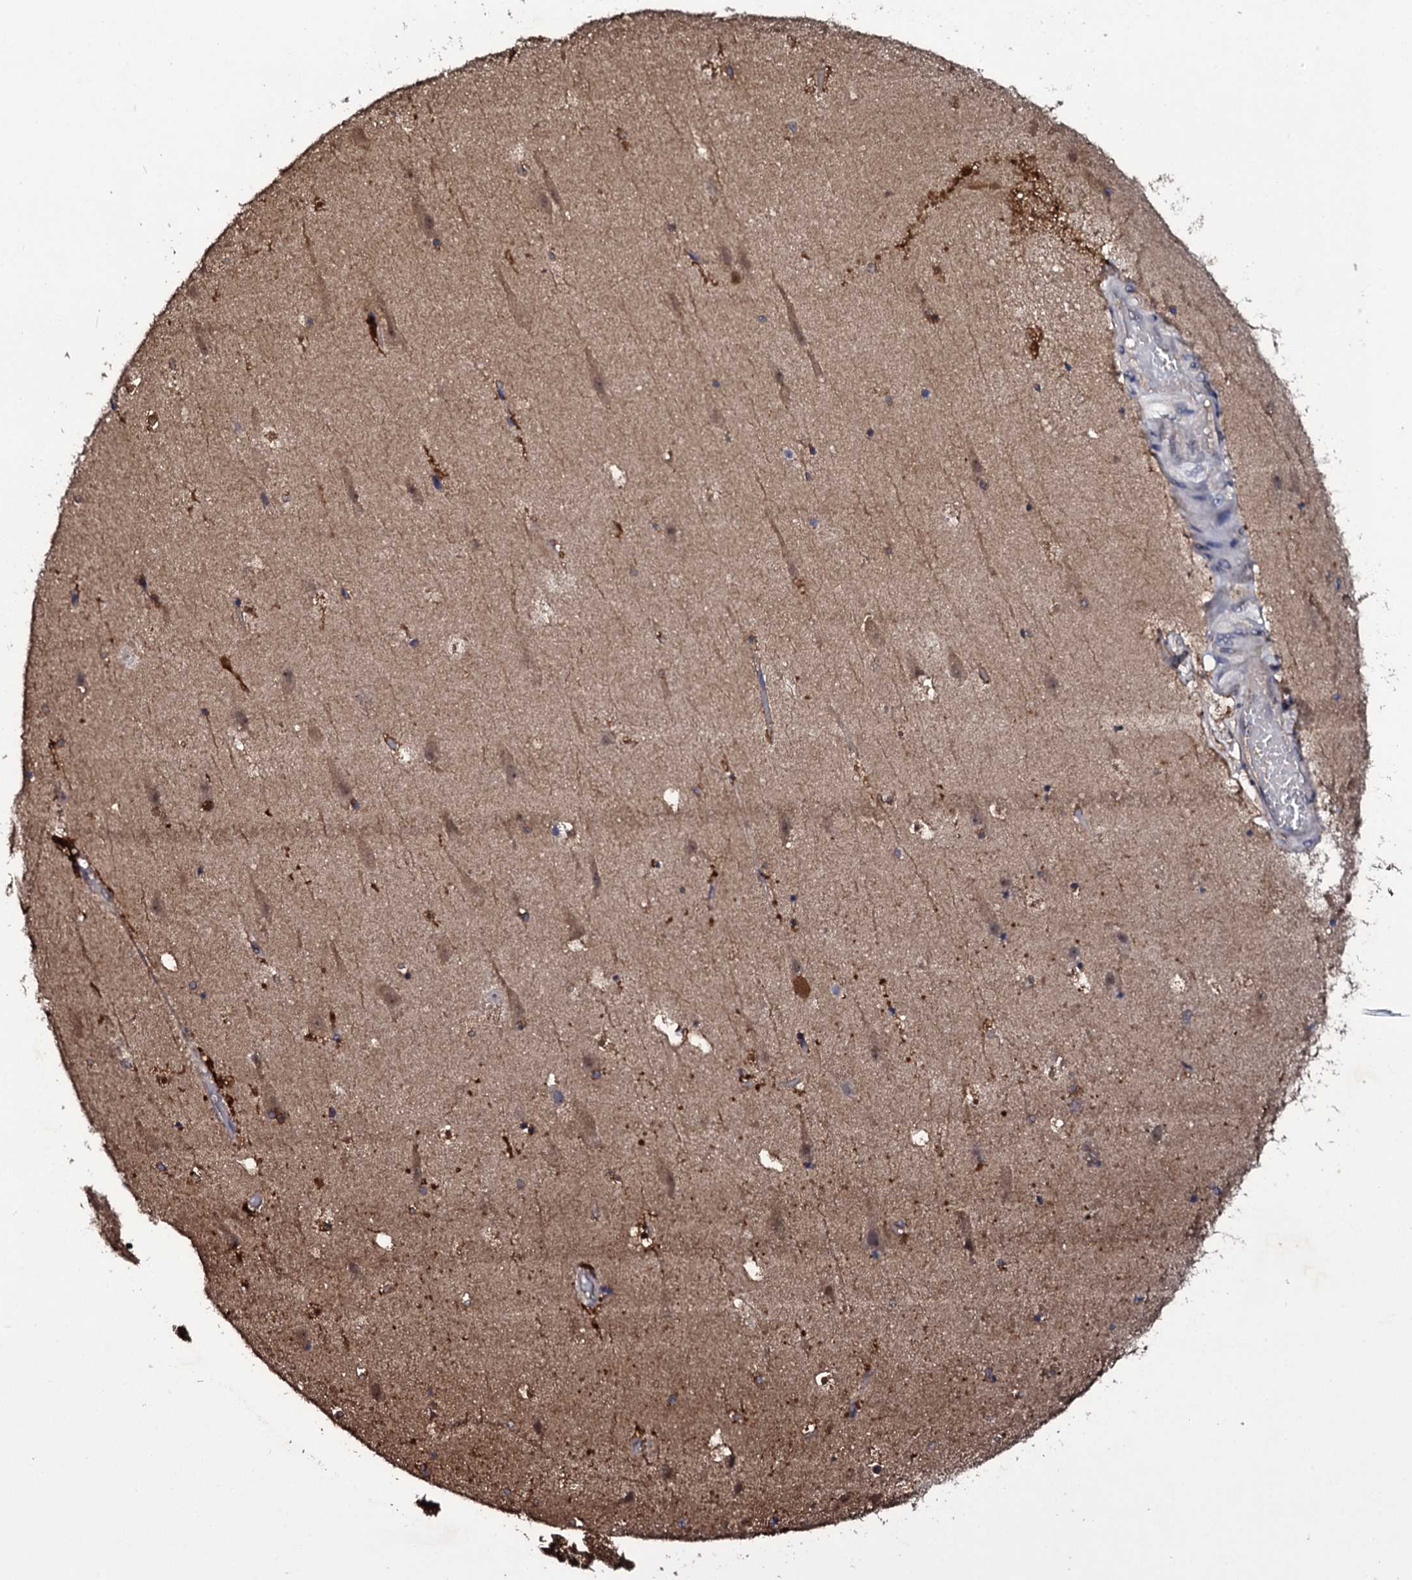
{"staining": {"intensity": "strong", "quantity": "<25%", "location": "cytoplasmic/membranous,nuclear"}, "tissue": "hippocampus", "cell_type": "Glial cells", "image_type": "normal", "snomed": [{"axis": "morphology", "description": "Normal tissue, NOS"}, {"axis": "topography", "description": "Hippocampus"}], "caption": "Strong cytoplasmic/membranous,nuclear protein expression is appreciated in about <25% of glial cells in hippocampus.", "gene": "CRYL1", "patient": {"sex": "female", "age": 52}}